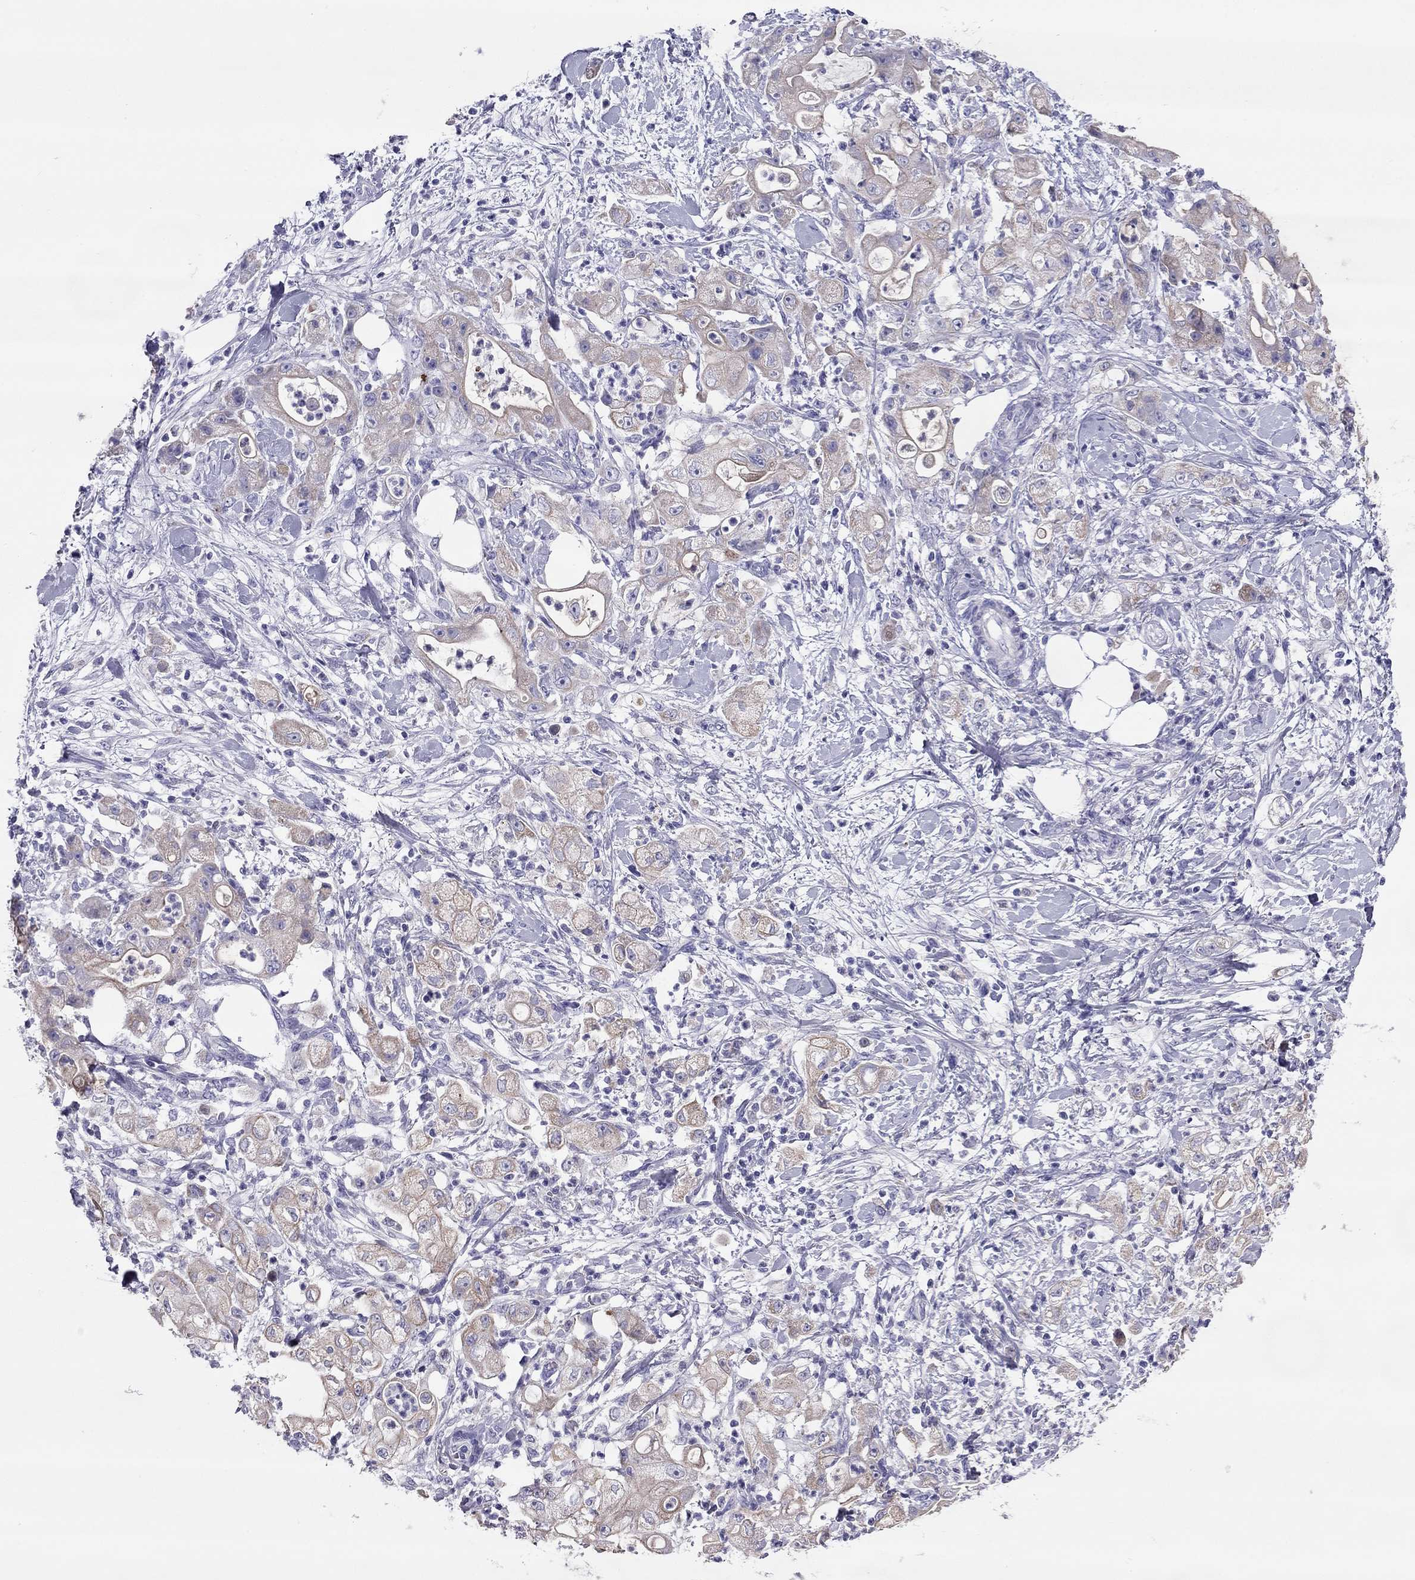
{"staining": {"intensity": "weak", "quantity": "25%-75%", "location": "cytoplasmic/membranous"}, "tissue": "stomach cancer", "cell_type": "Tumor cells", "image_type": "cancer", "snomed": [{"axis": "morphology", "description": "Adenocarcinoma, NOS"}, {"axis": "topography", "description": "Stomach"}], "caption": "Protein positivity by immunohistochemistry demonstrates weak cytoplasmic/membranous positivity in approximately 25%-75% of tumor cells in stomach cancer (adenocarcinoma).", "gene": "MAEL", "patient": {"sex": "male", "age": 58}}